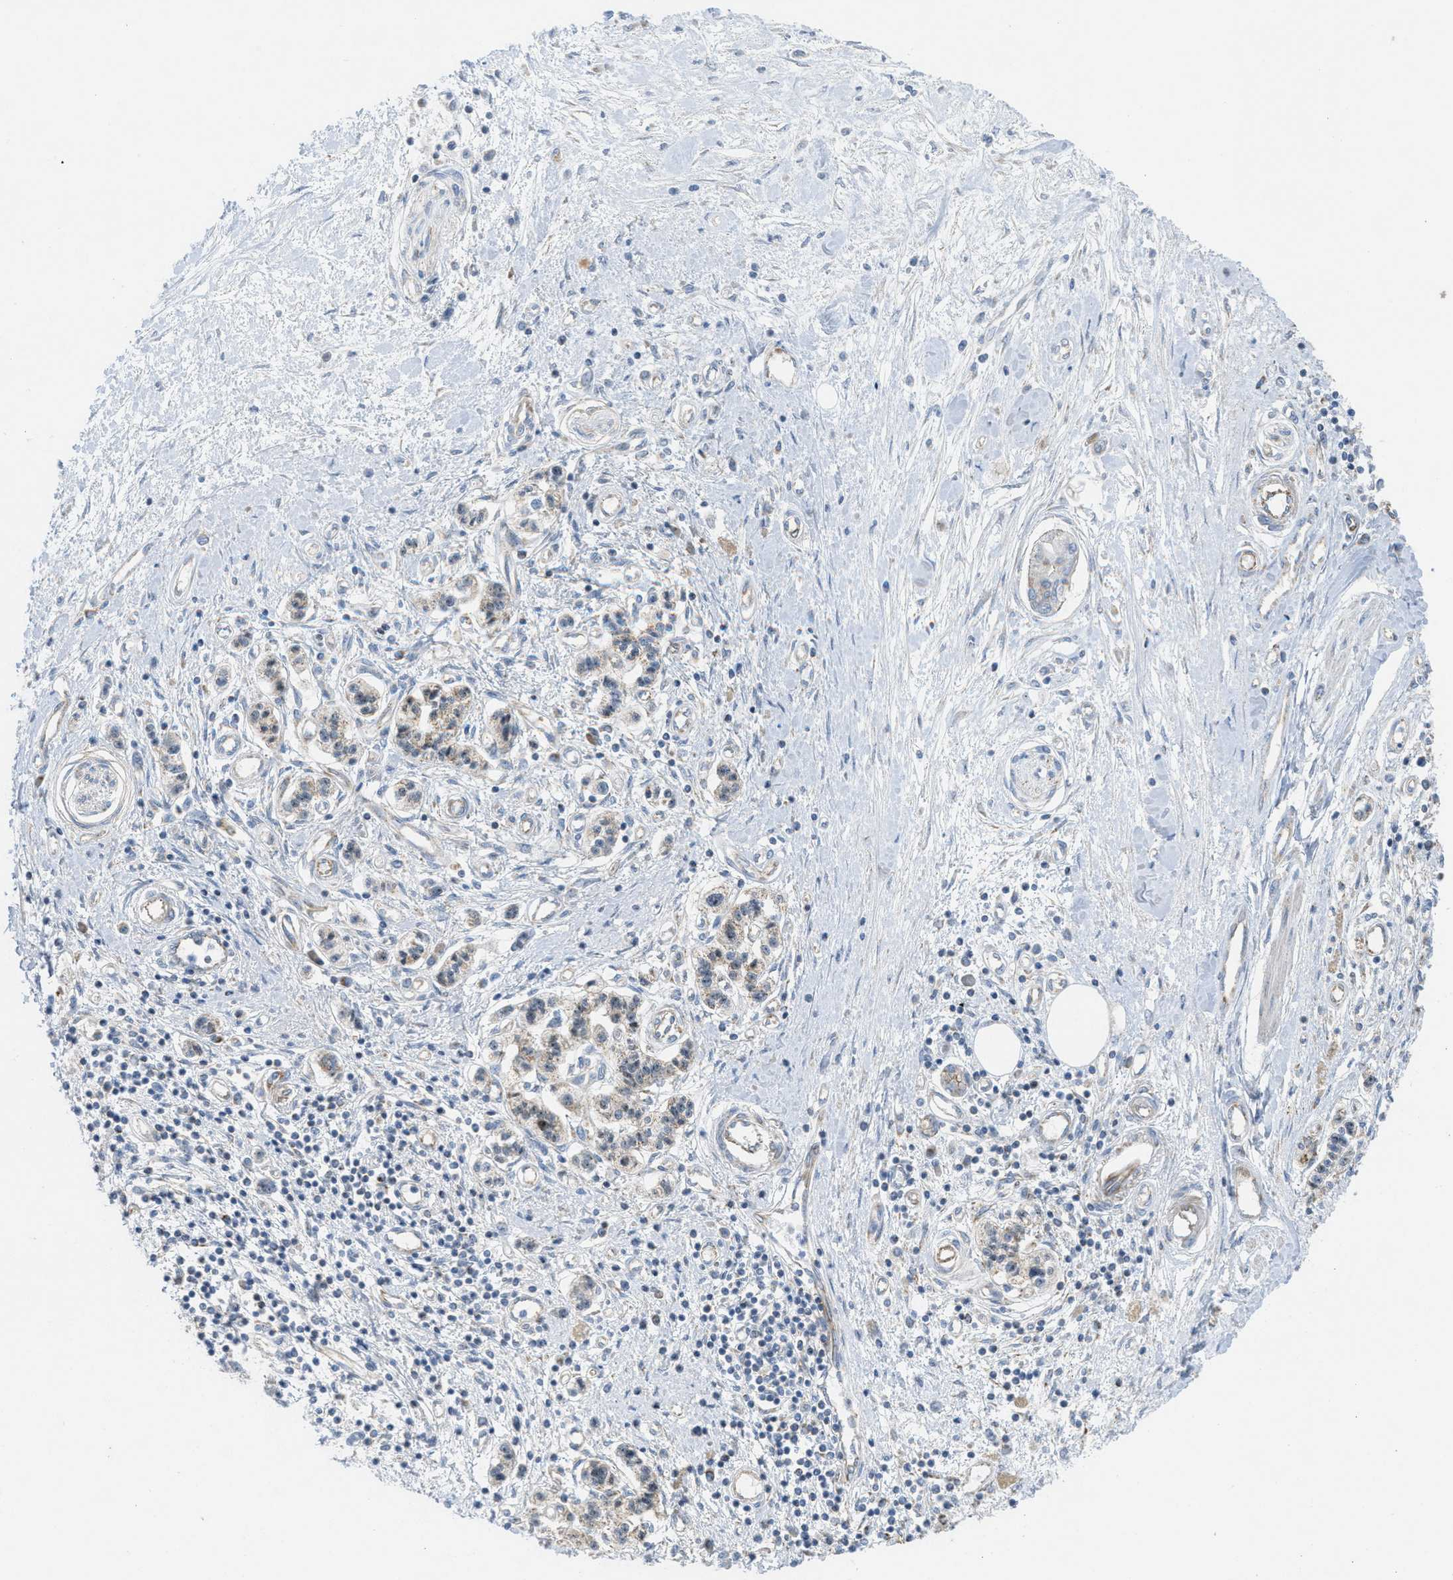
{"staining": {"intensity": "weak", "quantity": ">75%", "location": "cytoplasmic/membranous"}, "tissue": "pancreatic cancer", "cell_type": "Tumor cells", "image_type": "cancer", "snomed": [{"axis": "morphology", "description": "Adenocarcinoma, NOS"}, {"axis": "topography", "description": "Pancreas"}], "caption": "Tumor cells reveal low levels of weak cytoplasmic/membranous expression in approximately >75% of cells in human pancreatic adenocarcinoma. The staining was performed using DAB (3,3'-diaminobenzidine), with brown indicating positive protein expression. Nuclei are stained blue with hematoxylin.", "gene": "BTN3A1", "patient": {"sex": "female", "age": 77}}